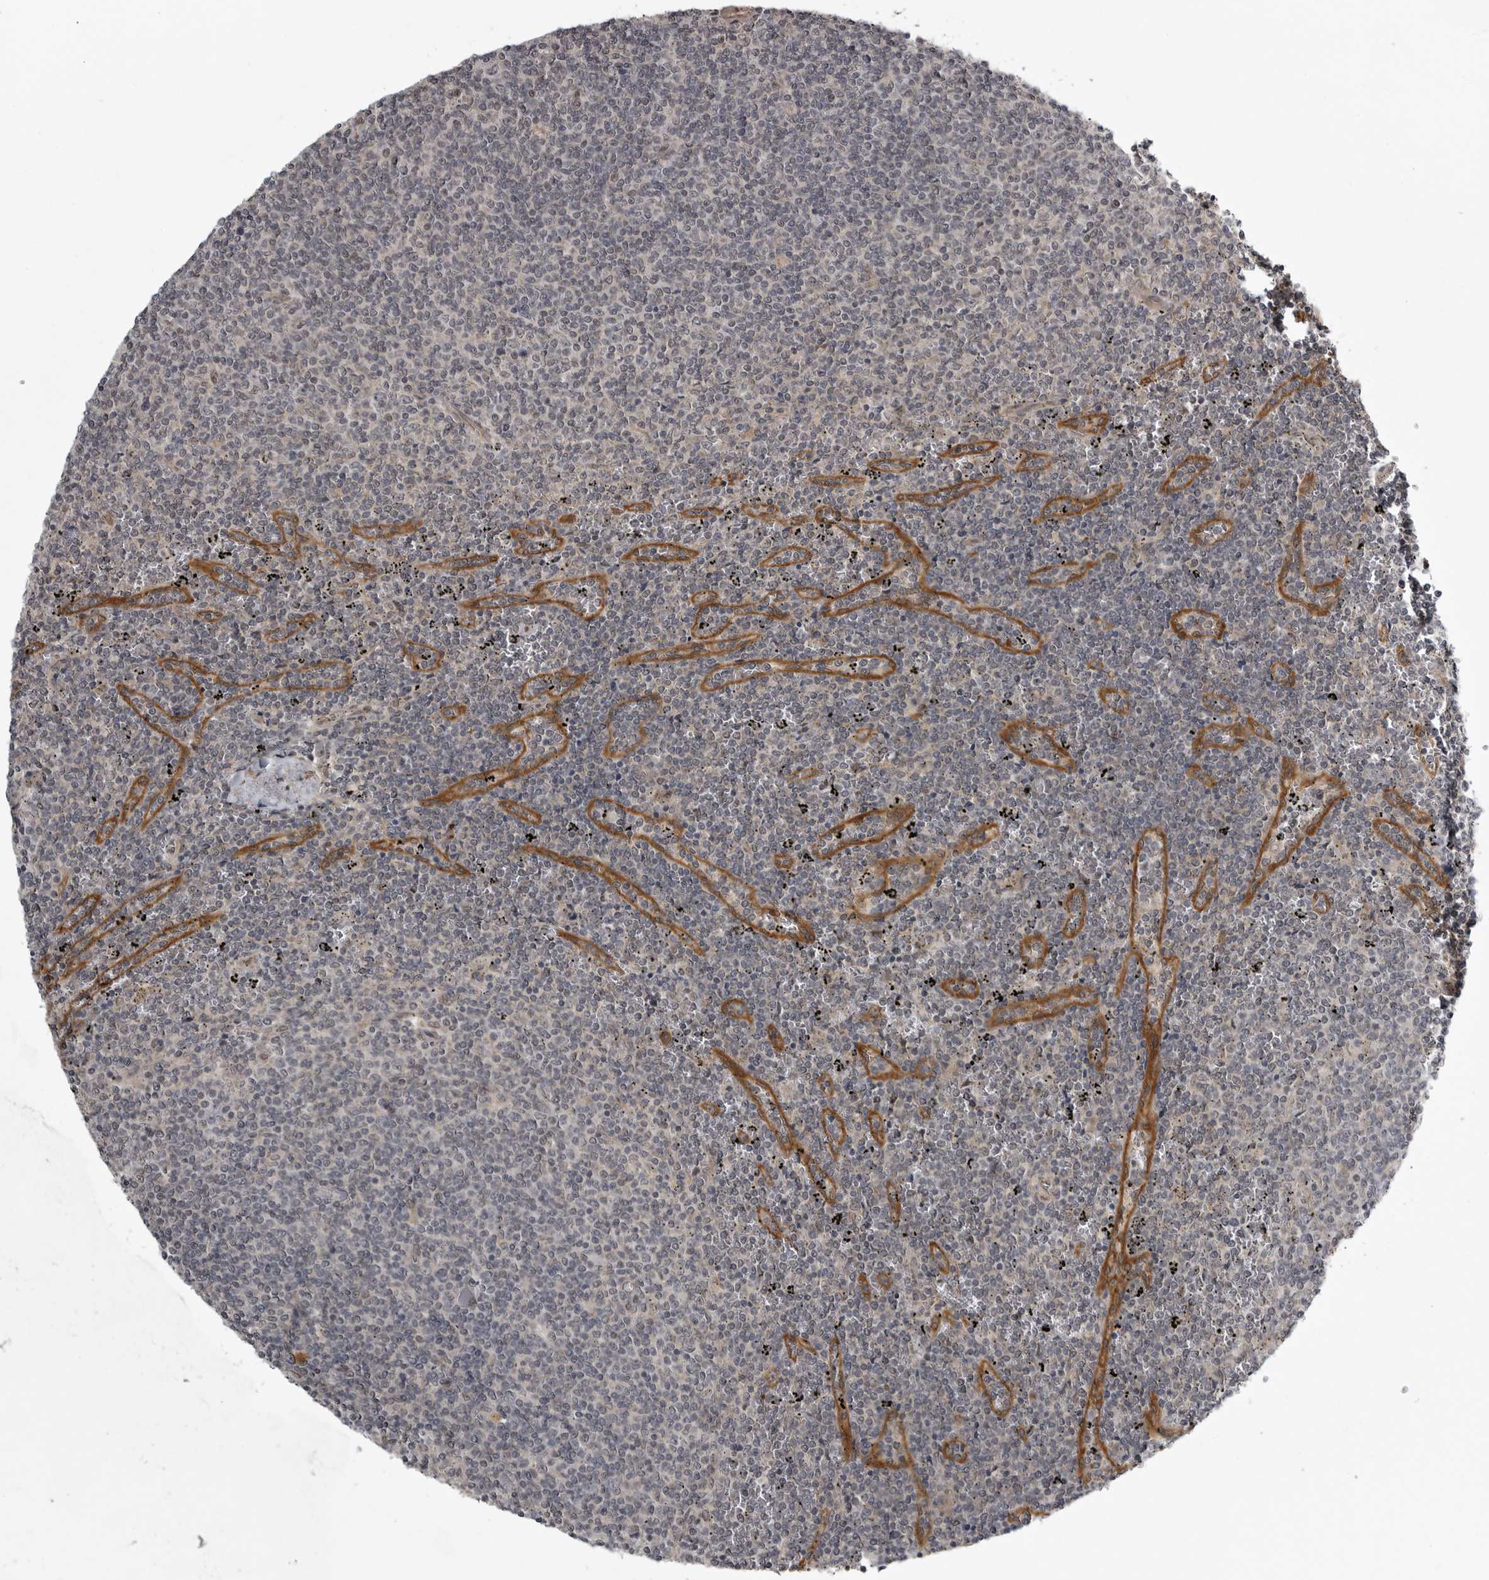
{"staining": {"intensity": "negative", "quantity": "none", "location": "none"}, "tissue": "lymphoma", "cell_type": "Tumor cells", "image_type": "cancer", "snomed": [{"axis": "morphology", "description": "Malignant lymphoma, non-Hodgkin's type, Low grade"}, {"axis": "topography", "description": "Spleen"}], "caption": "An image of human malignant lymphoma, non-Hodgkin's type (low-grade) is negative for staining in tumor cells.", "gene": "SNX16", "patient": {"sex": "female", "age": 50}}